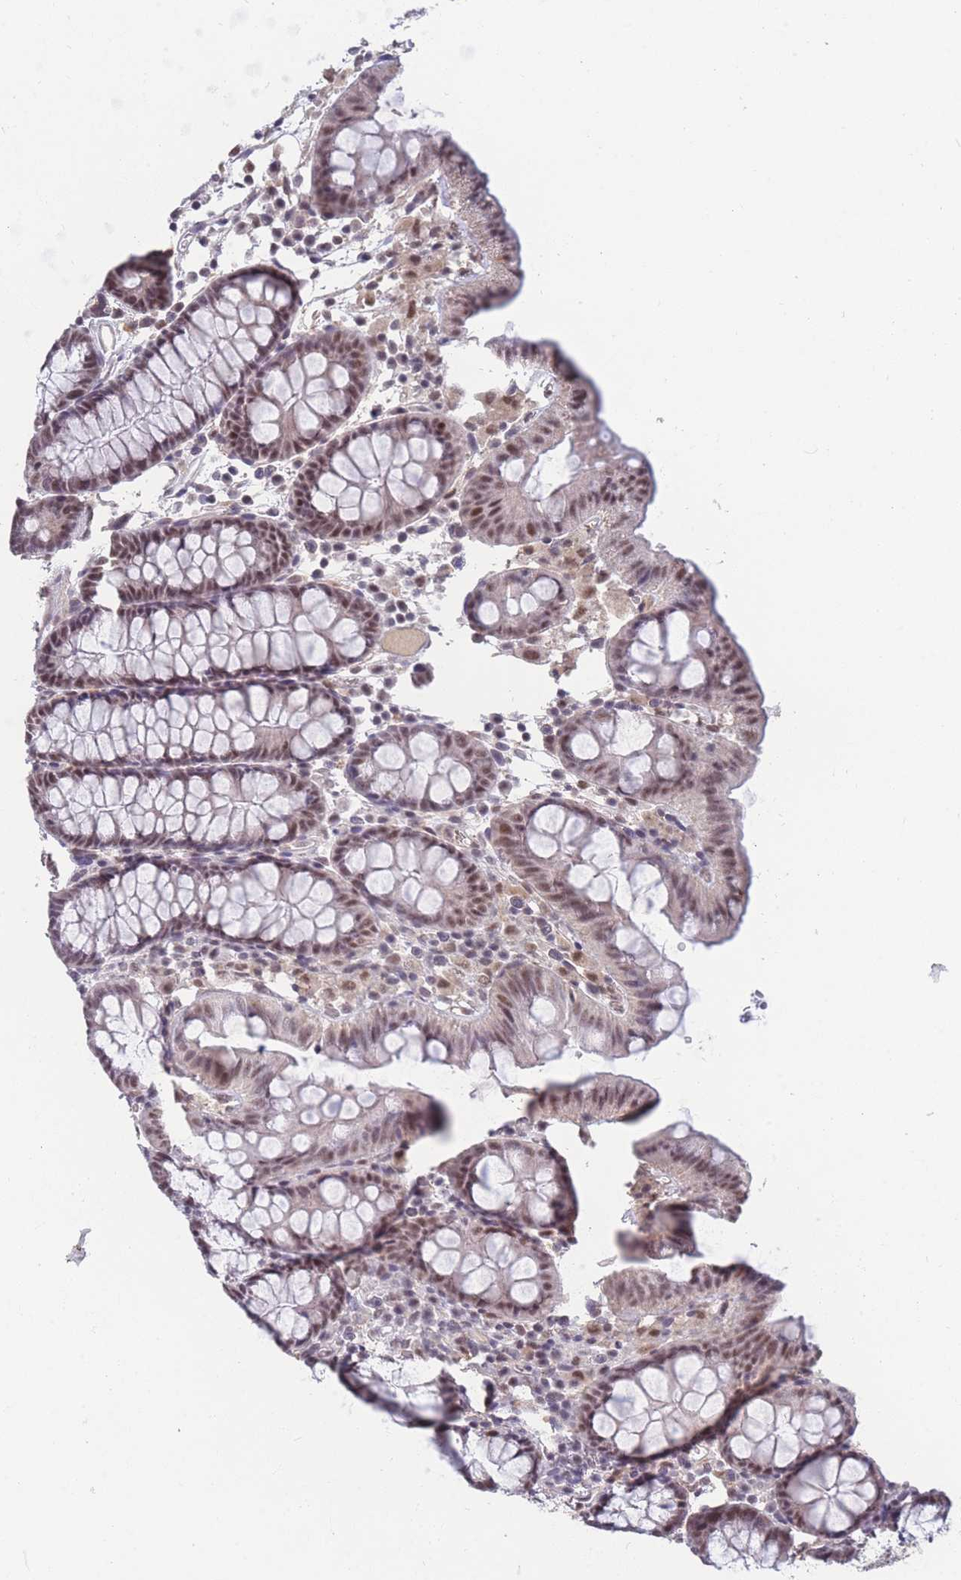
{"staining": {"intensity": "weak", "quantity": ">75%", "location": "nuclear"}, "tissue": "colon", "cell_type": "Endothelial cells", "image_type": "normal", "snomed": [{"axis": "morphology", "description": "Normal tissue, NOS"}, {"axis": "topography", "description": "Colon"}], "caption": "This image demonstrates unremarkable colon stained with immunohistochemistry to label a protein in brown. The nuclear of endothelial cells show weak positivity for the protein. Nuclei are counter-stained blue.", "gene": "SNRPA1", "patient": {"sex": "male", "age": 75}}